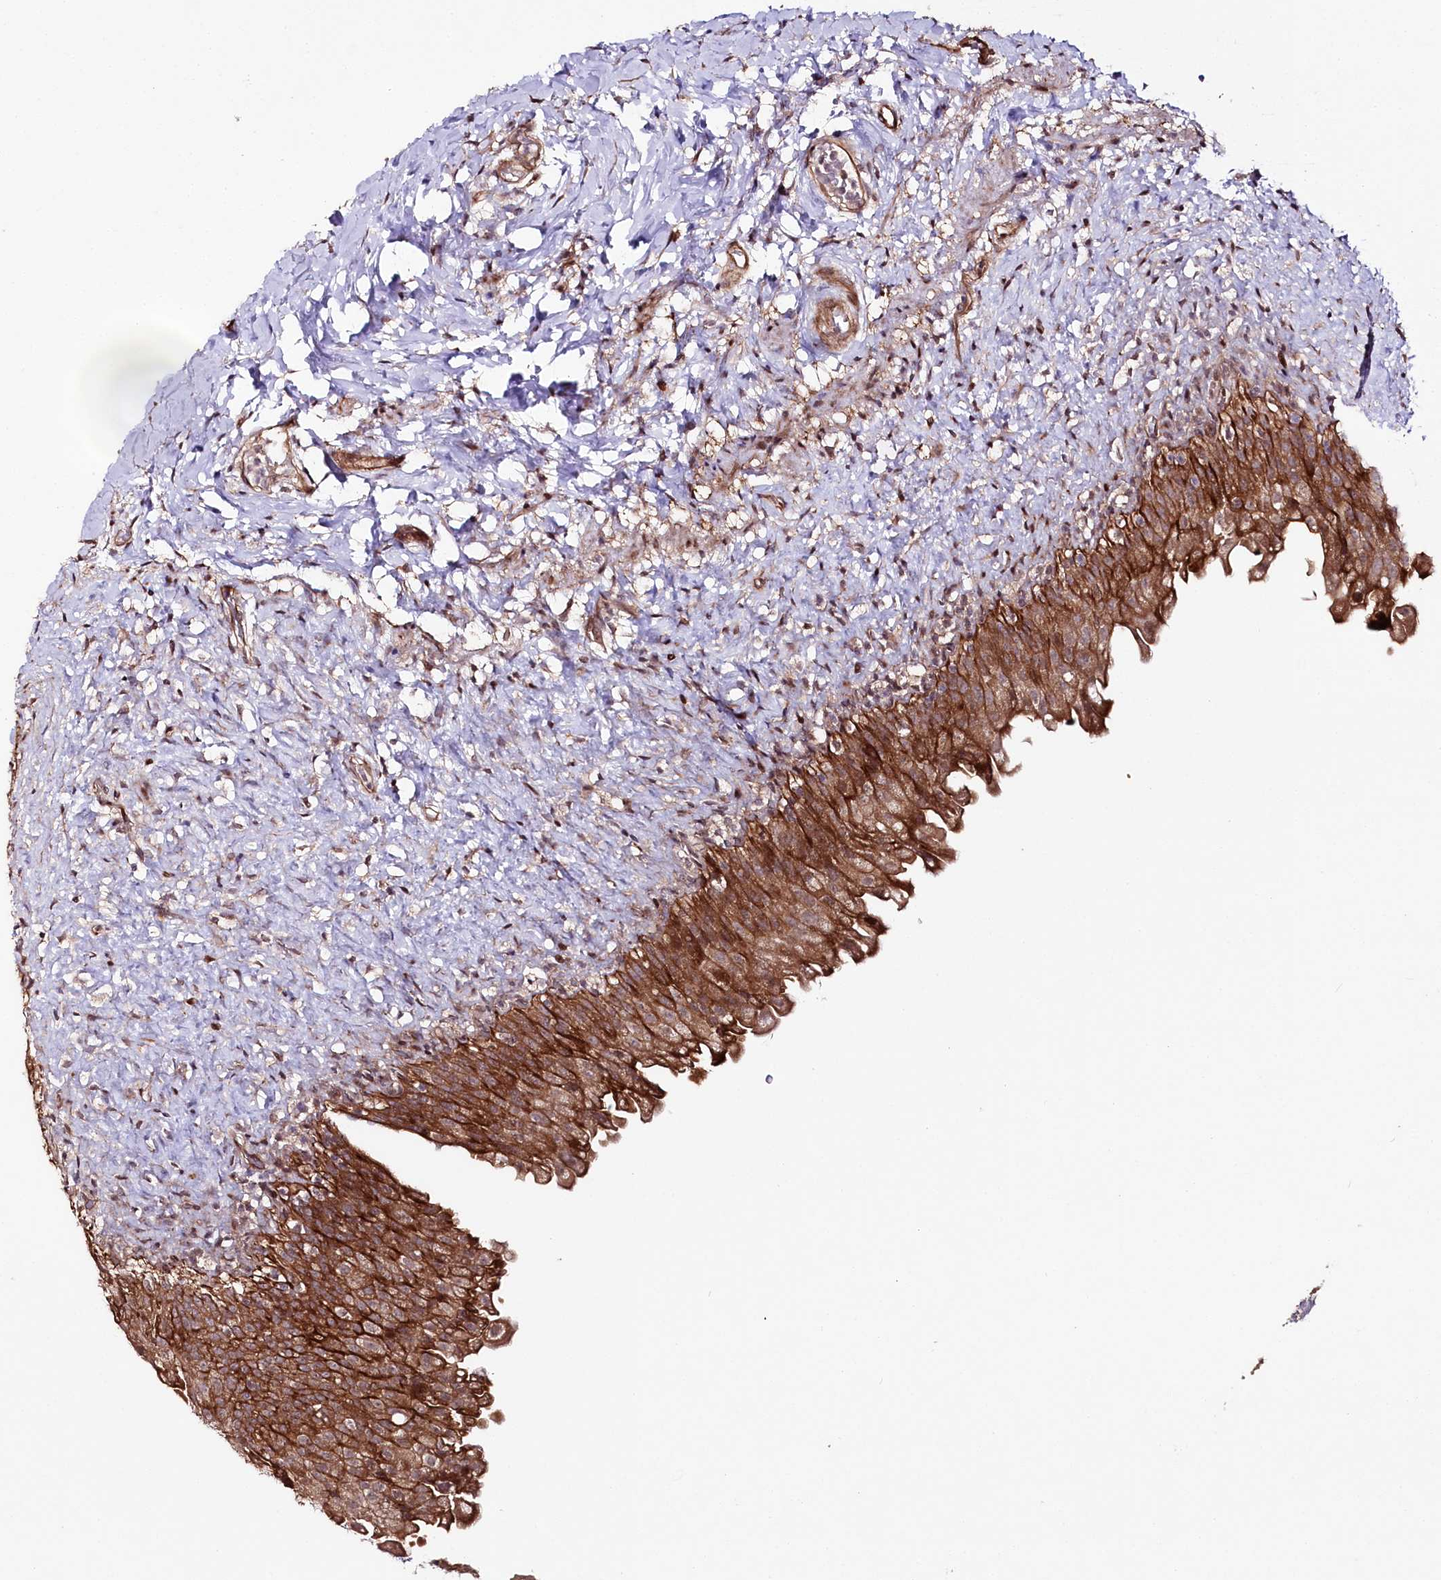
{"staining": {"intensity": "strong", "quantity": ">75%", "location": "cytoplasmic/membranous"}, "tissue": "urinary bladder", "cell_type": "Urothelial cells", "image_type": "normal", "snomed": [{"axis": "morphology", "description": "Normal tissue, NOS"}, {"axis": "topography", "description": "Urinary bladder"}], "caption": "Immunohistochemistry (IHC) histopathology image of normal human urinary bladder stained for a protein (brown), which shows high levels of strong cytoplasmic/membranous positivity in about >75% of urothelial cells.", "gene": "PHLDB1", "patient": {"sex": "female", "age": 27}}